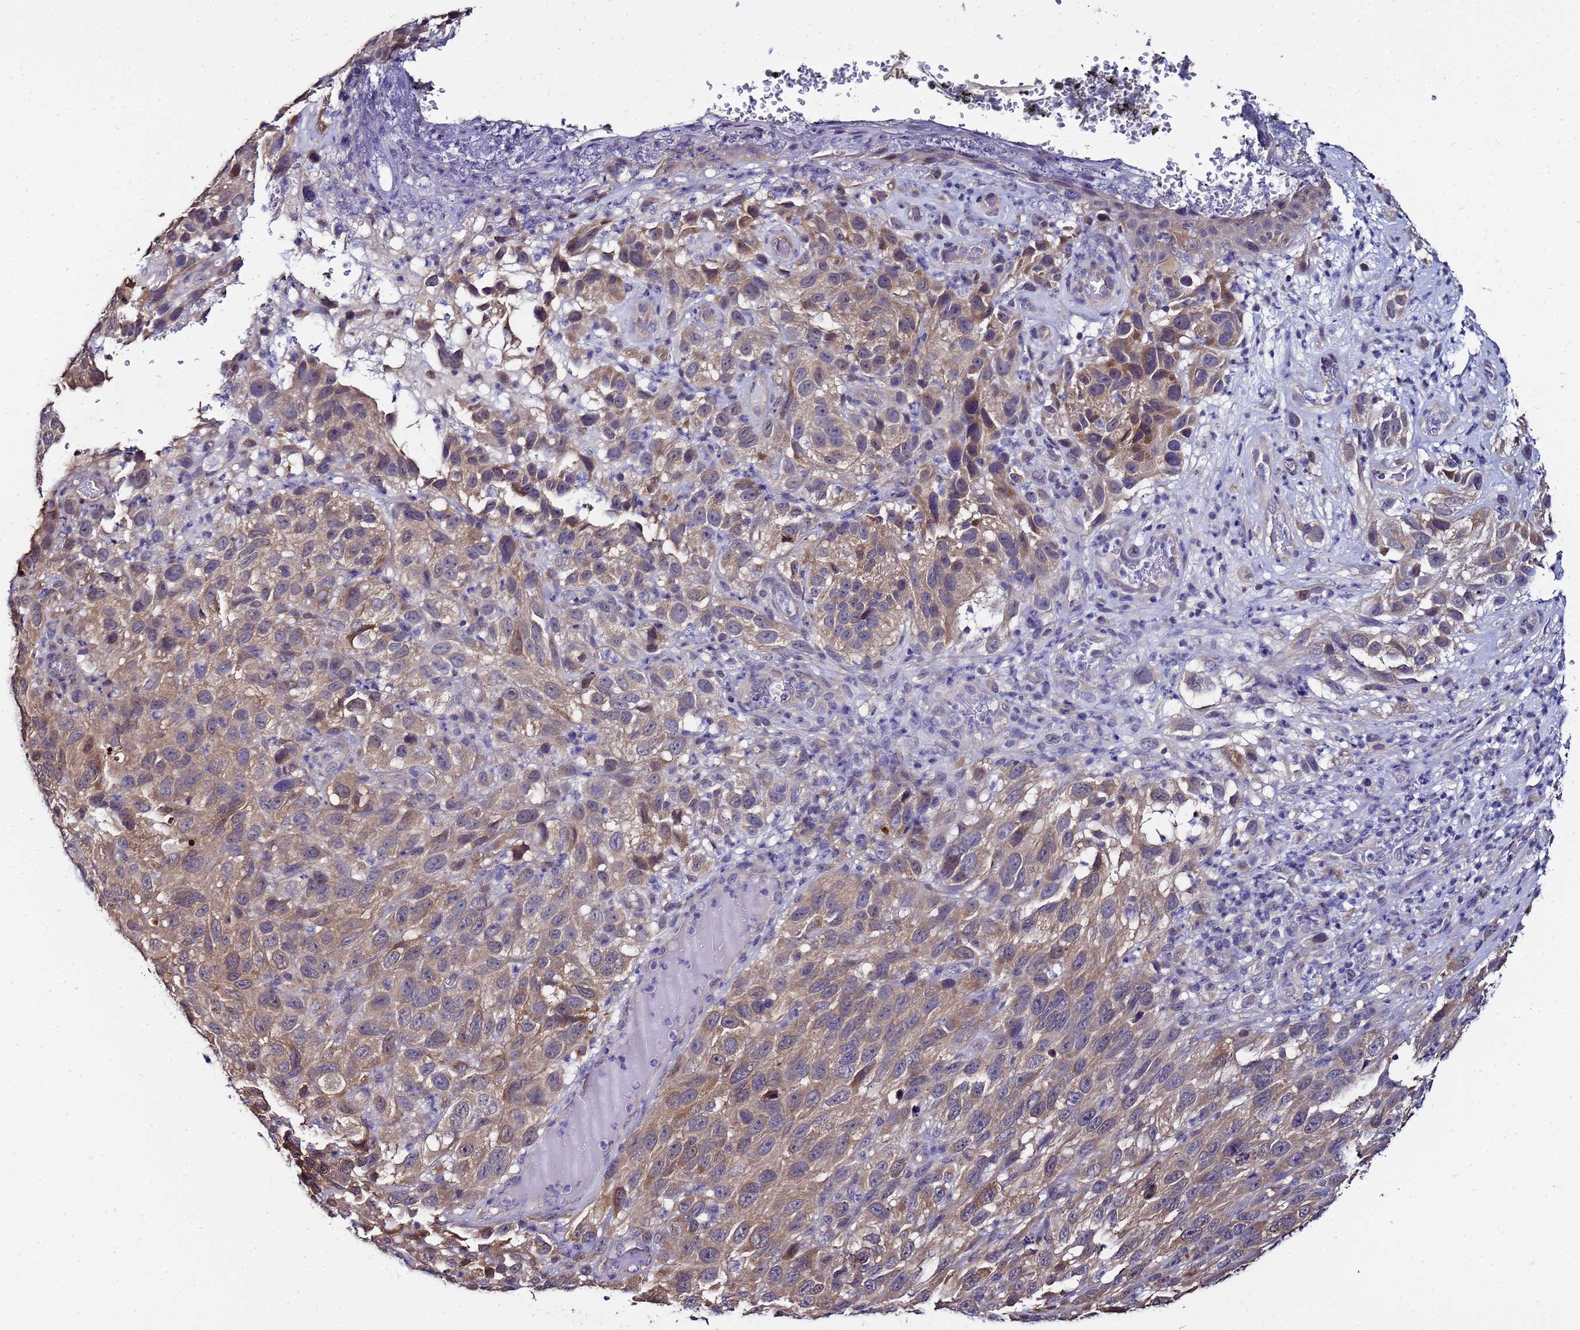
{"staining": {"intensity": "moderate", "quantity": ">75%", "location": "cytoplasmic/membranous"}, "tissue": "melanoma", "cell_type": "Tumor cells", "image_type": "cancer", "snomed": [{"axis": "morphology", "description": "Malignant melanoma, NOS"}, {"axis": "topography", "description": "Skin"}], "caption": "The micrograph exhibits a brown stain indicating the presence of a protein in the cytoplasmic/membranous of tumor cells in malignant melanoma.", "gene": "NAXE", "patient": {"sex": "female", "age": 96}}